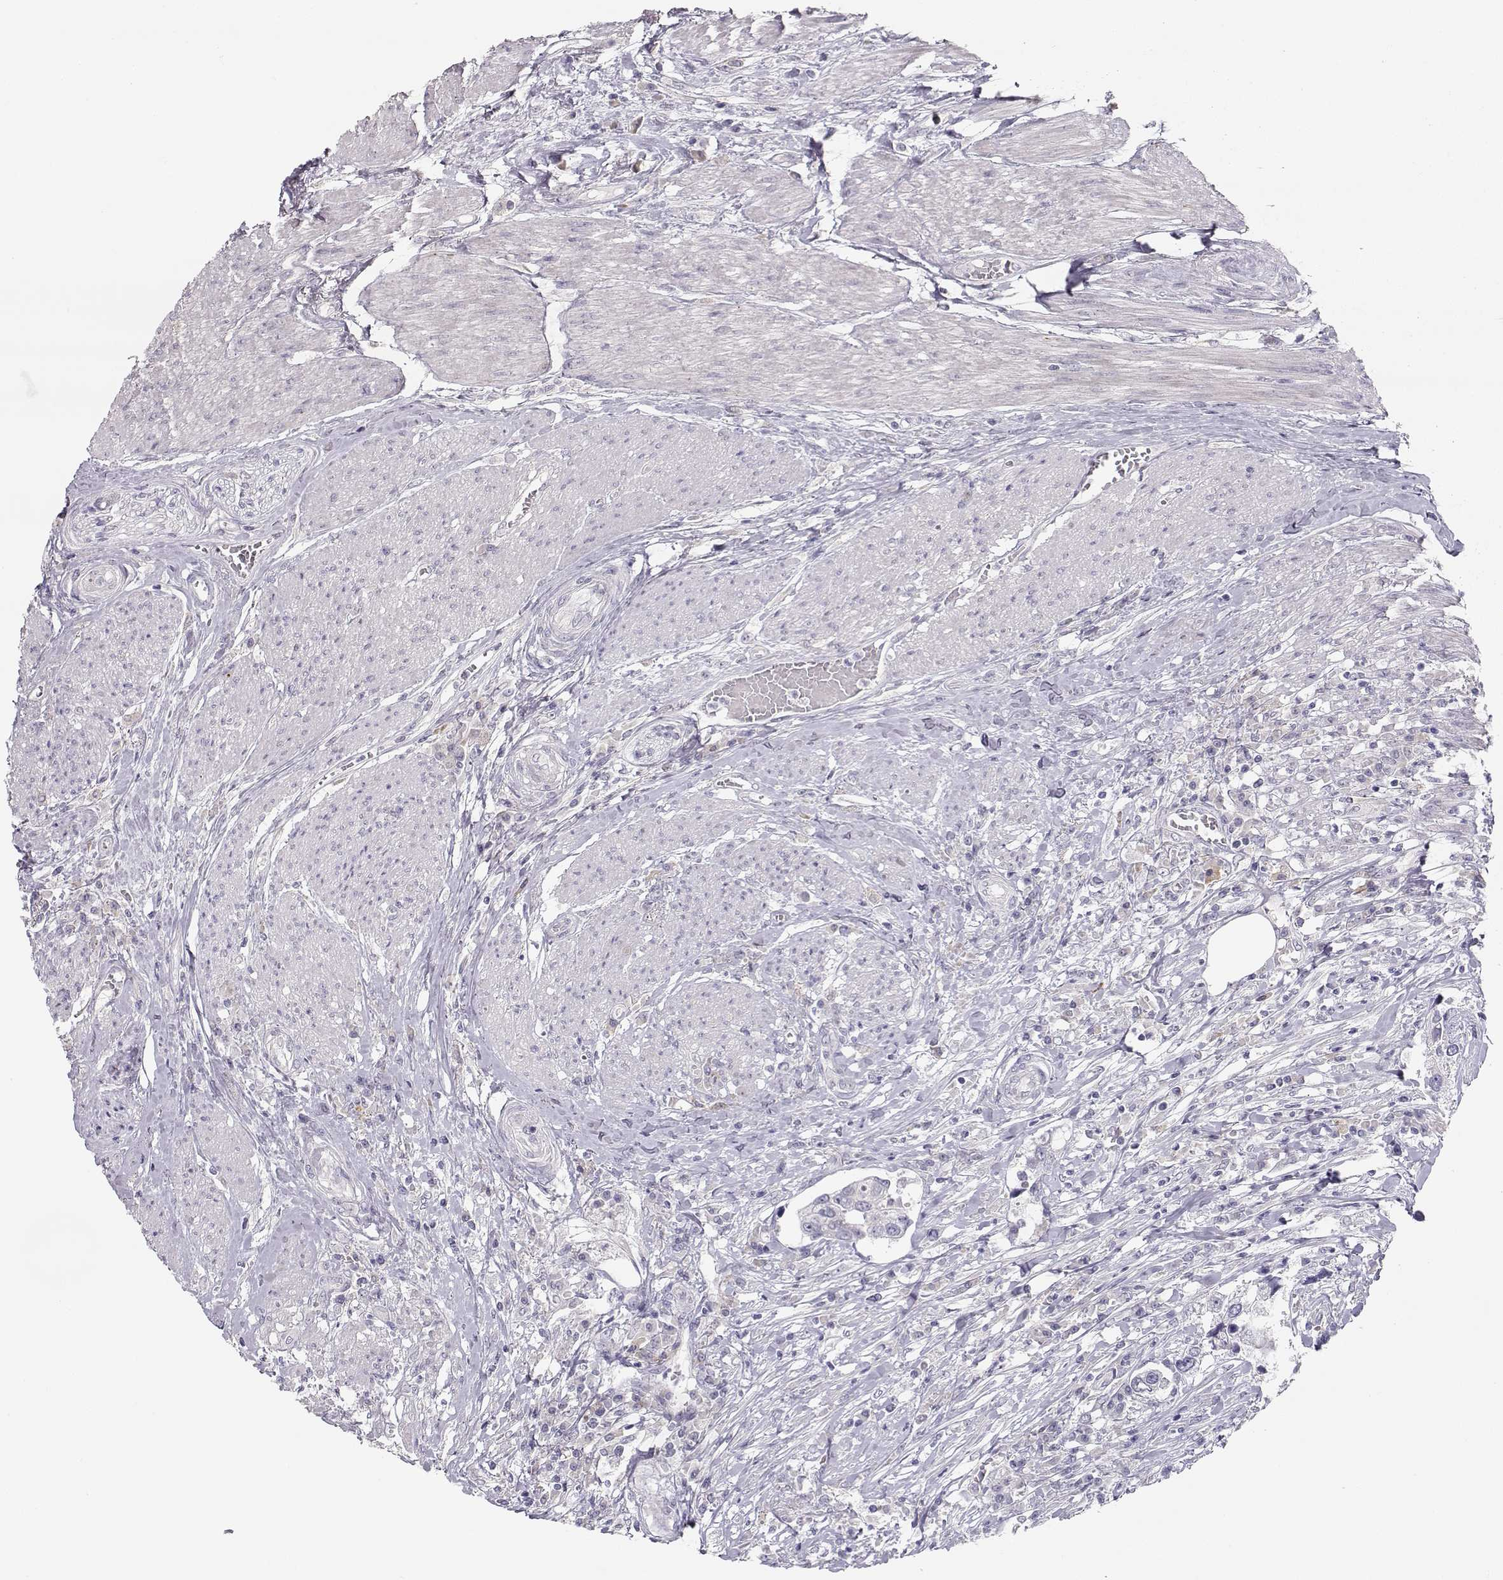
{"staining": {"intensity": "negative", "quantity": "none", "location": "none"}, "tissue": "urothelial cancer", "cell_type": "Tumor cells", "image_type": "cancer", "snomed": [{"axis": "morphology", "description": "Urothelial carcinoma, NOS"}, {"axis": "morphology", "description": "Urothelial carcinoma, High grade"}, {"axis": "topography", "description": "Urinary bladder"}], "caption": "Urothelial cancer was stained to show a protein in brown. There is no significant expression in tumor cells.", "gene": "TTC26", "patient": {"sex": "male", "age": 63}}